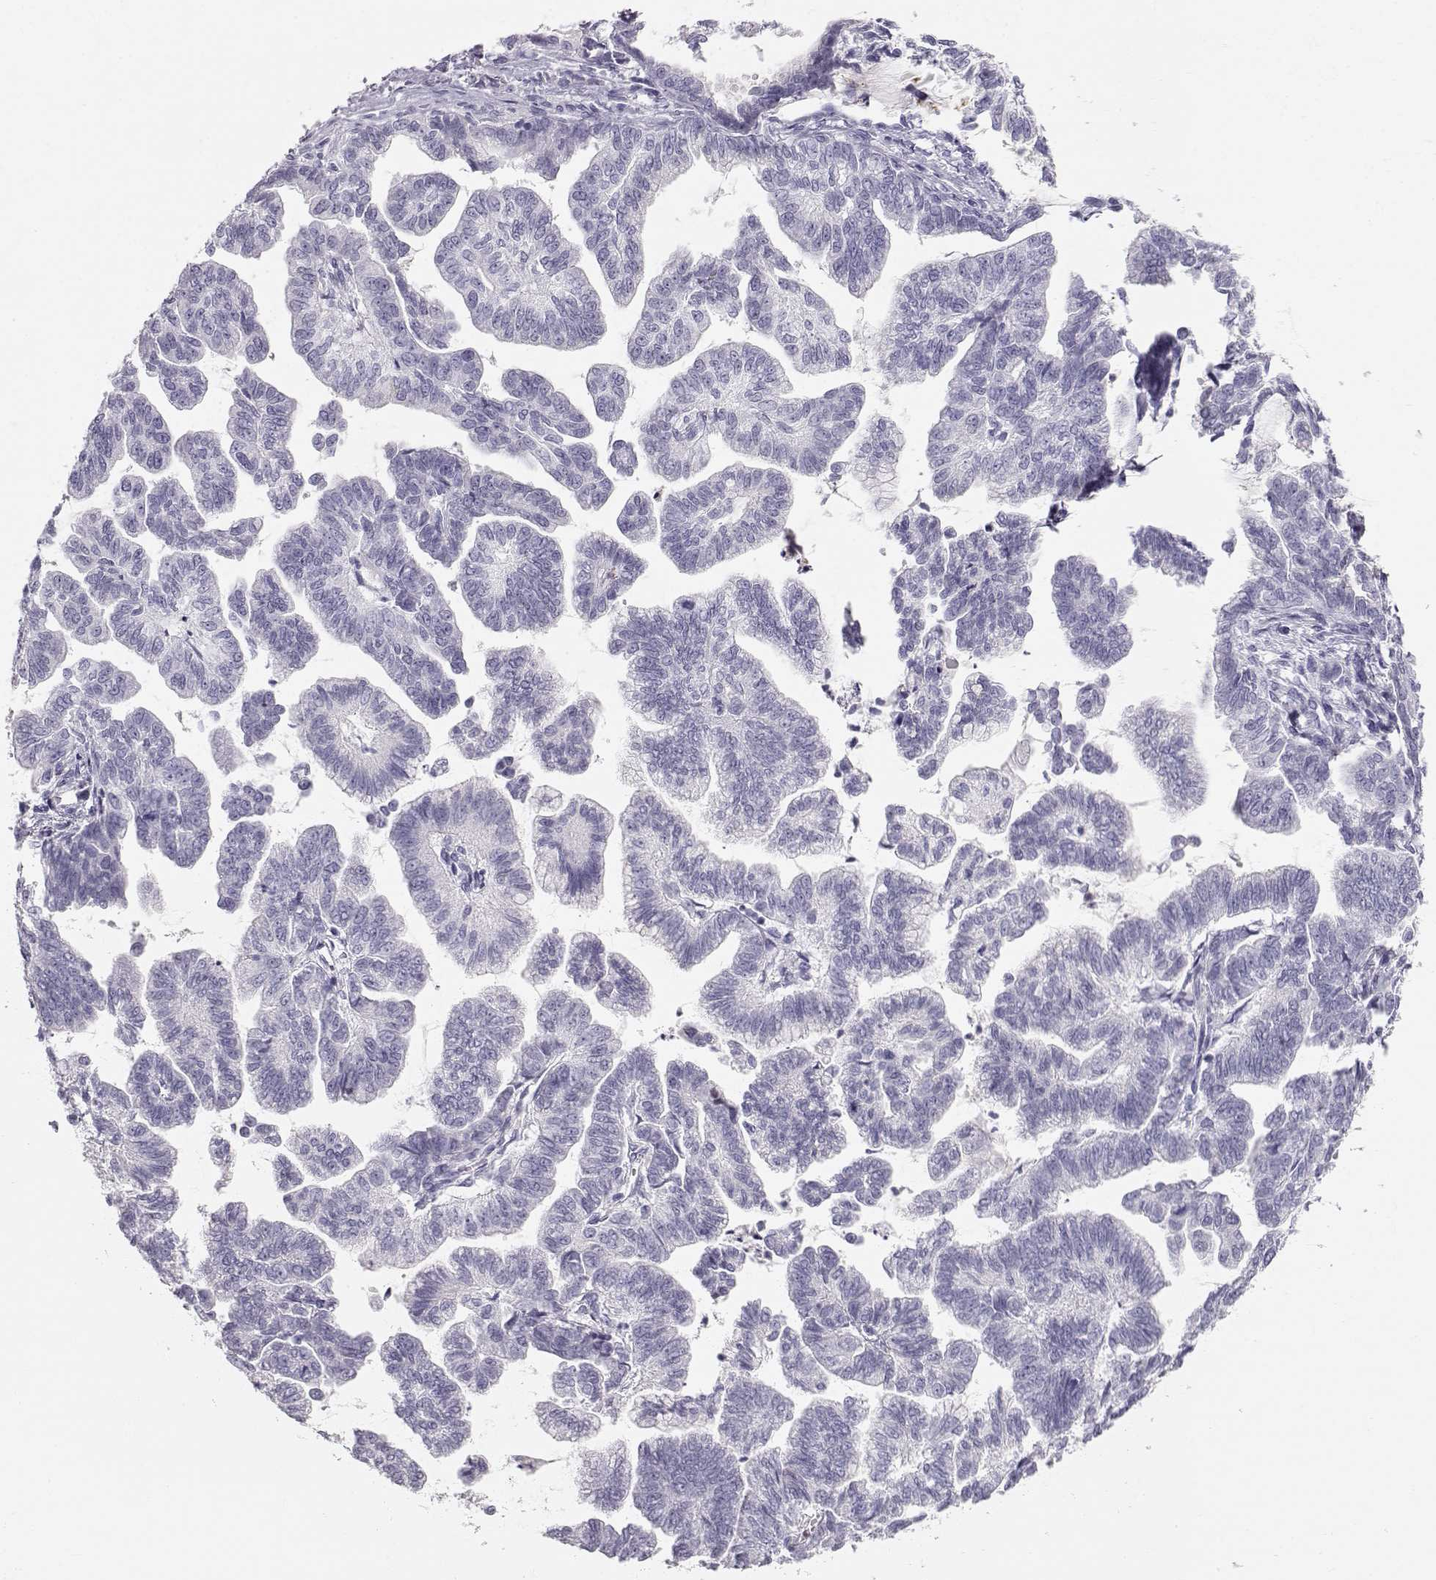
{"staining": {"intensity": "negative", "quantity": "none", "location": "none"}, "tissue": "stomach cancer", "cell_type": "Tumor cells", "image_type": "cancer", "snomed": [{"axis": "morphology", "description": "Adenocarcinoma, NOS"}, {"axis": "topography", "description": "Stomach"}], "caption": "Human stomach cancer stained for a protein using immunohistochemistry (IHC) shows no positivity in tumor cells.", "gene": "MIP", "patient": {"sex": "male", "age": 83}}